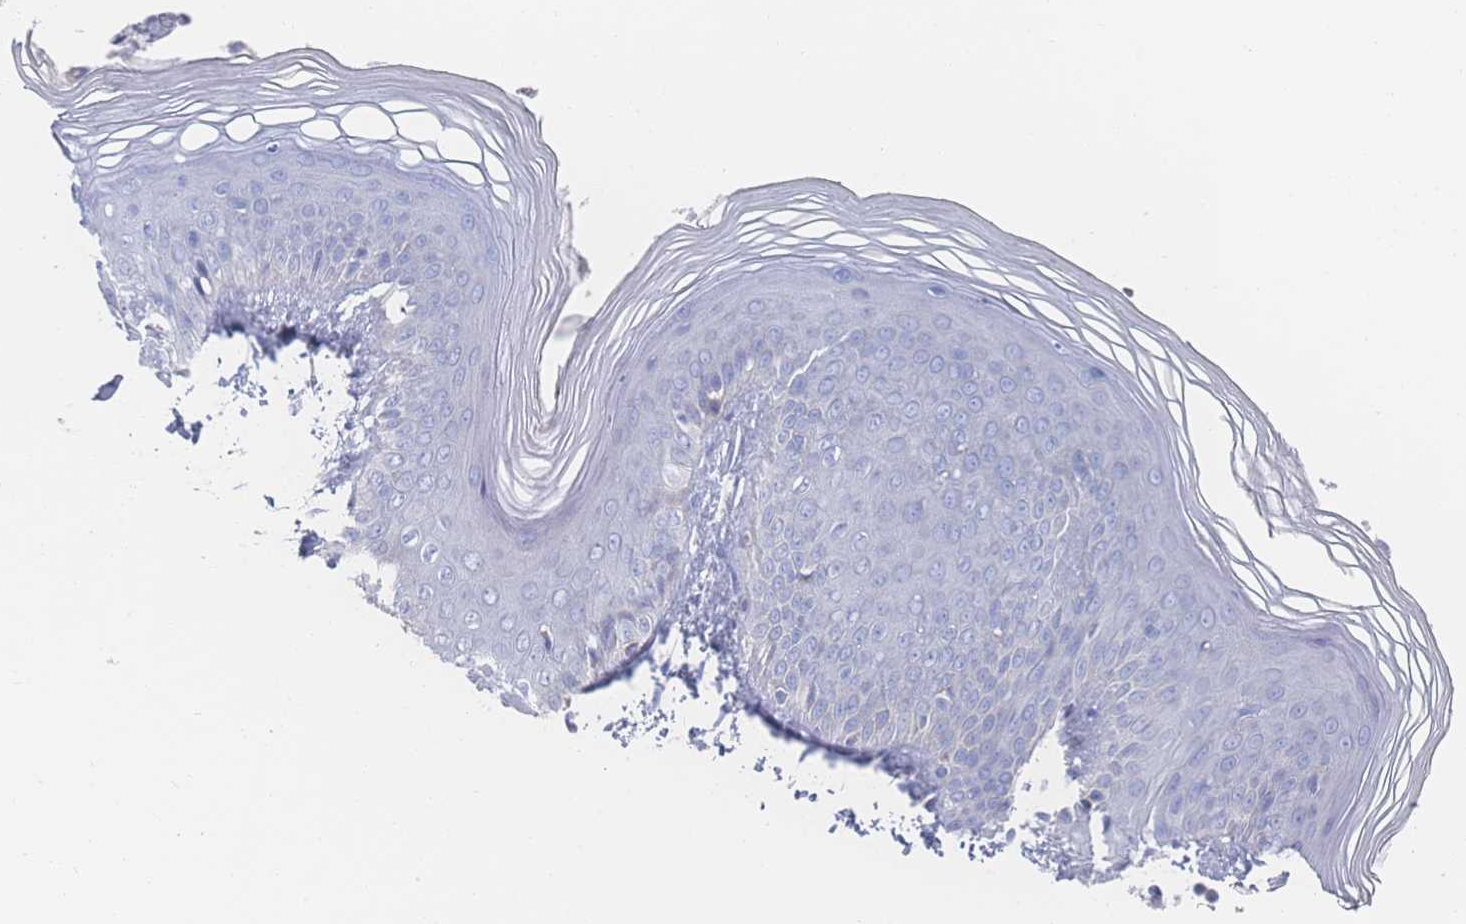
{"staining": {"intensity": "negative", "quantity": "none", "location": "none"}, "tissue": "skin", "cell_type": "Epidermal cells", "image_type": "normal", "snomed": [{"axis": "morphology", "description": "Normal tissue, NOS"}, {"axis": "morphology", "description": "Inflammation, NOS"}, {"axis": "topography", "description": "Soft tissue"}, {"axis": "topography", "description": "Anal"}], "caption": "A photomicrograph of human skin is negative for staining in epidermal cells. Nuclei are stained in blue.", "gene": "SNPH", "patient": {"sex": "female", "age": 15}}